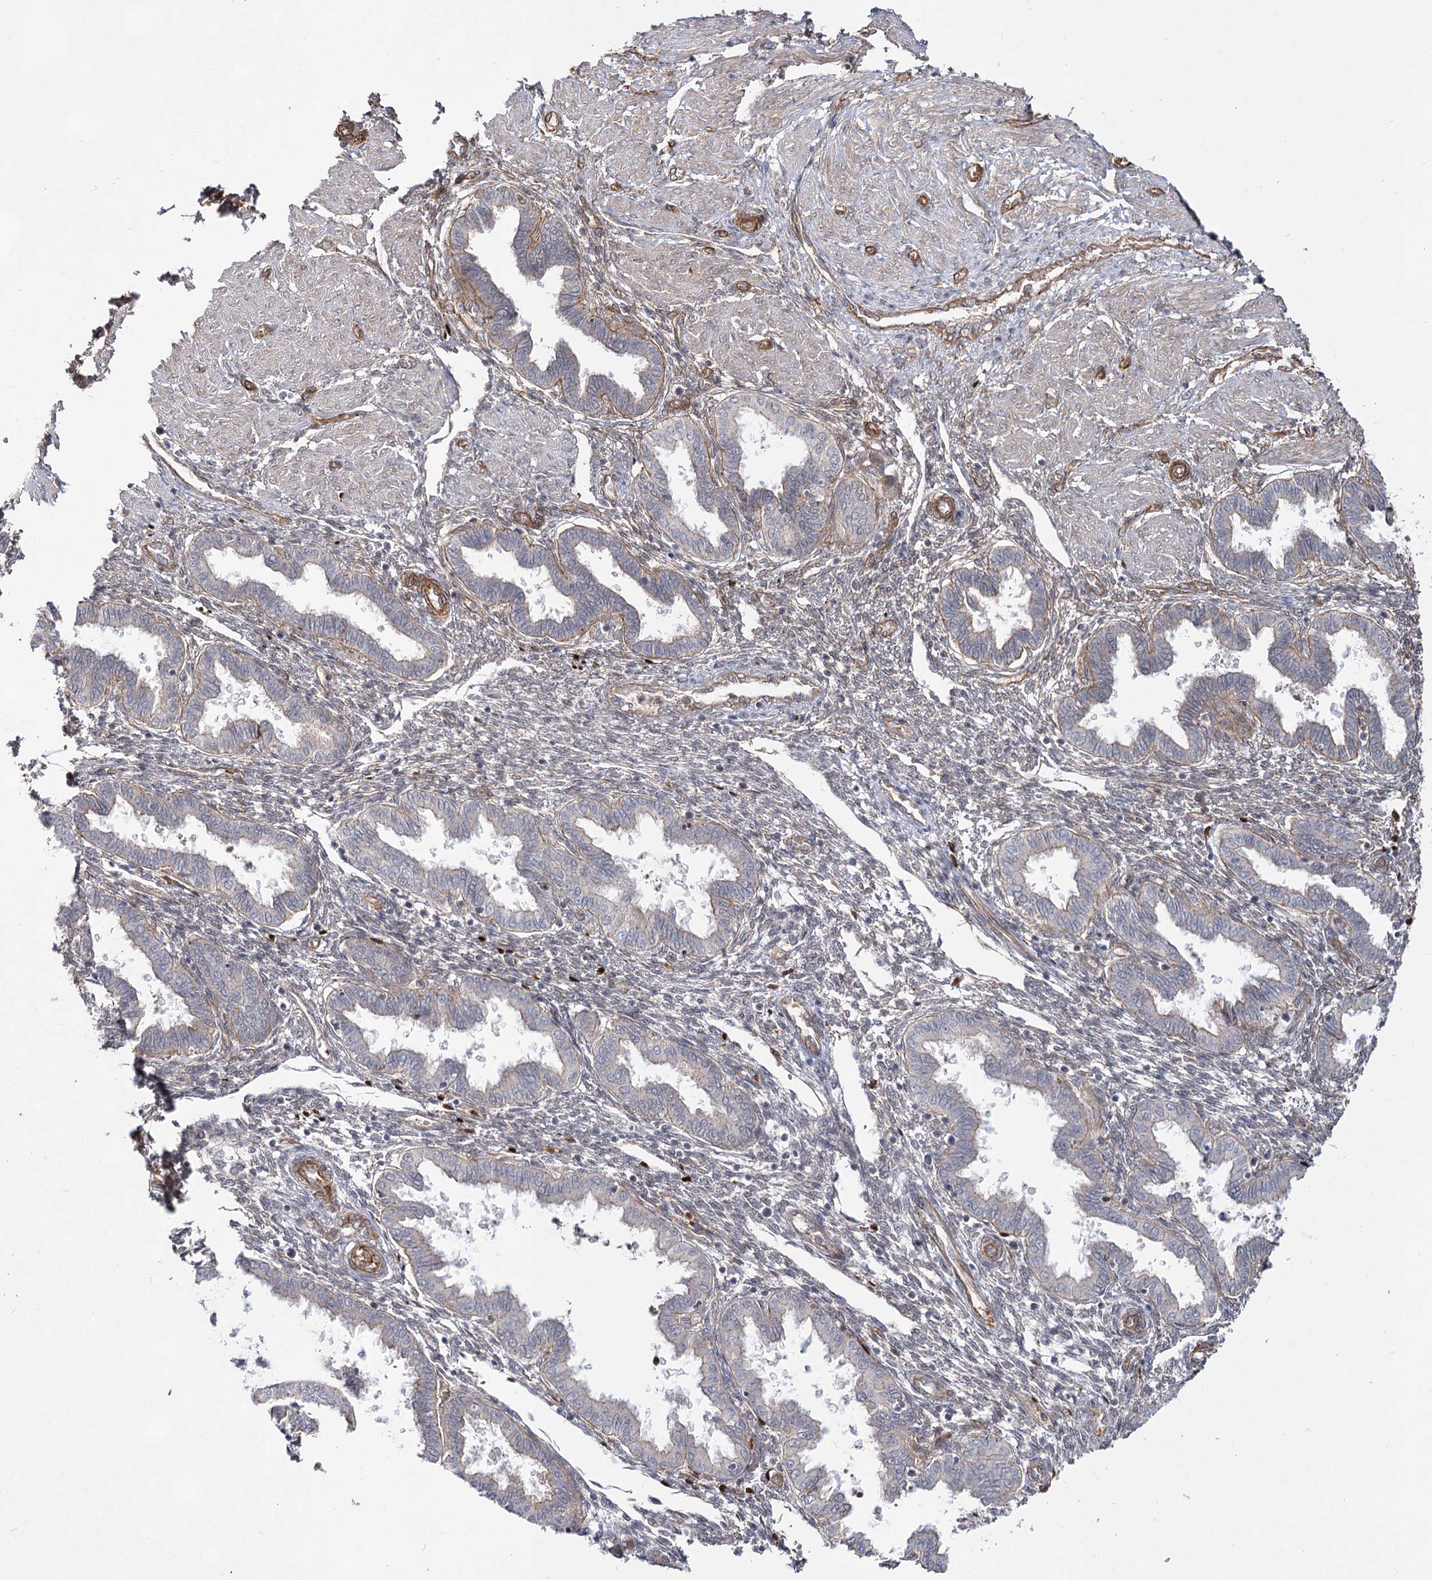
{"staining": {"intensity": "moderate", "quantity": "<25%", "location": "cytoplasmic/membranous"}, "tissue": "endometrium", "cell_type": "Cells in endometrial stroma", "image_type": "normal", "snomed": [{"axis": "morphology", "description": "Normal tissue, NOS"}, {"axis": "topography", "description": "Endometrium"}], "caption": "Cells in endometrial stroma show low levels of moderate cytoplasmic/membranous positivity in approximately <25% of cells in benign human endometrium. (DAB = brown stain, brightfield microscopy at high magnification).", "gene": "IQSEC1", "patient": {"sex": "female", "age": 33}}